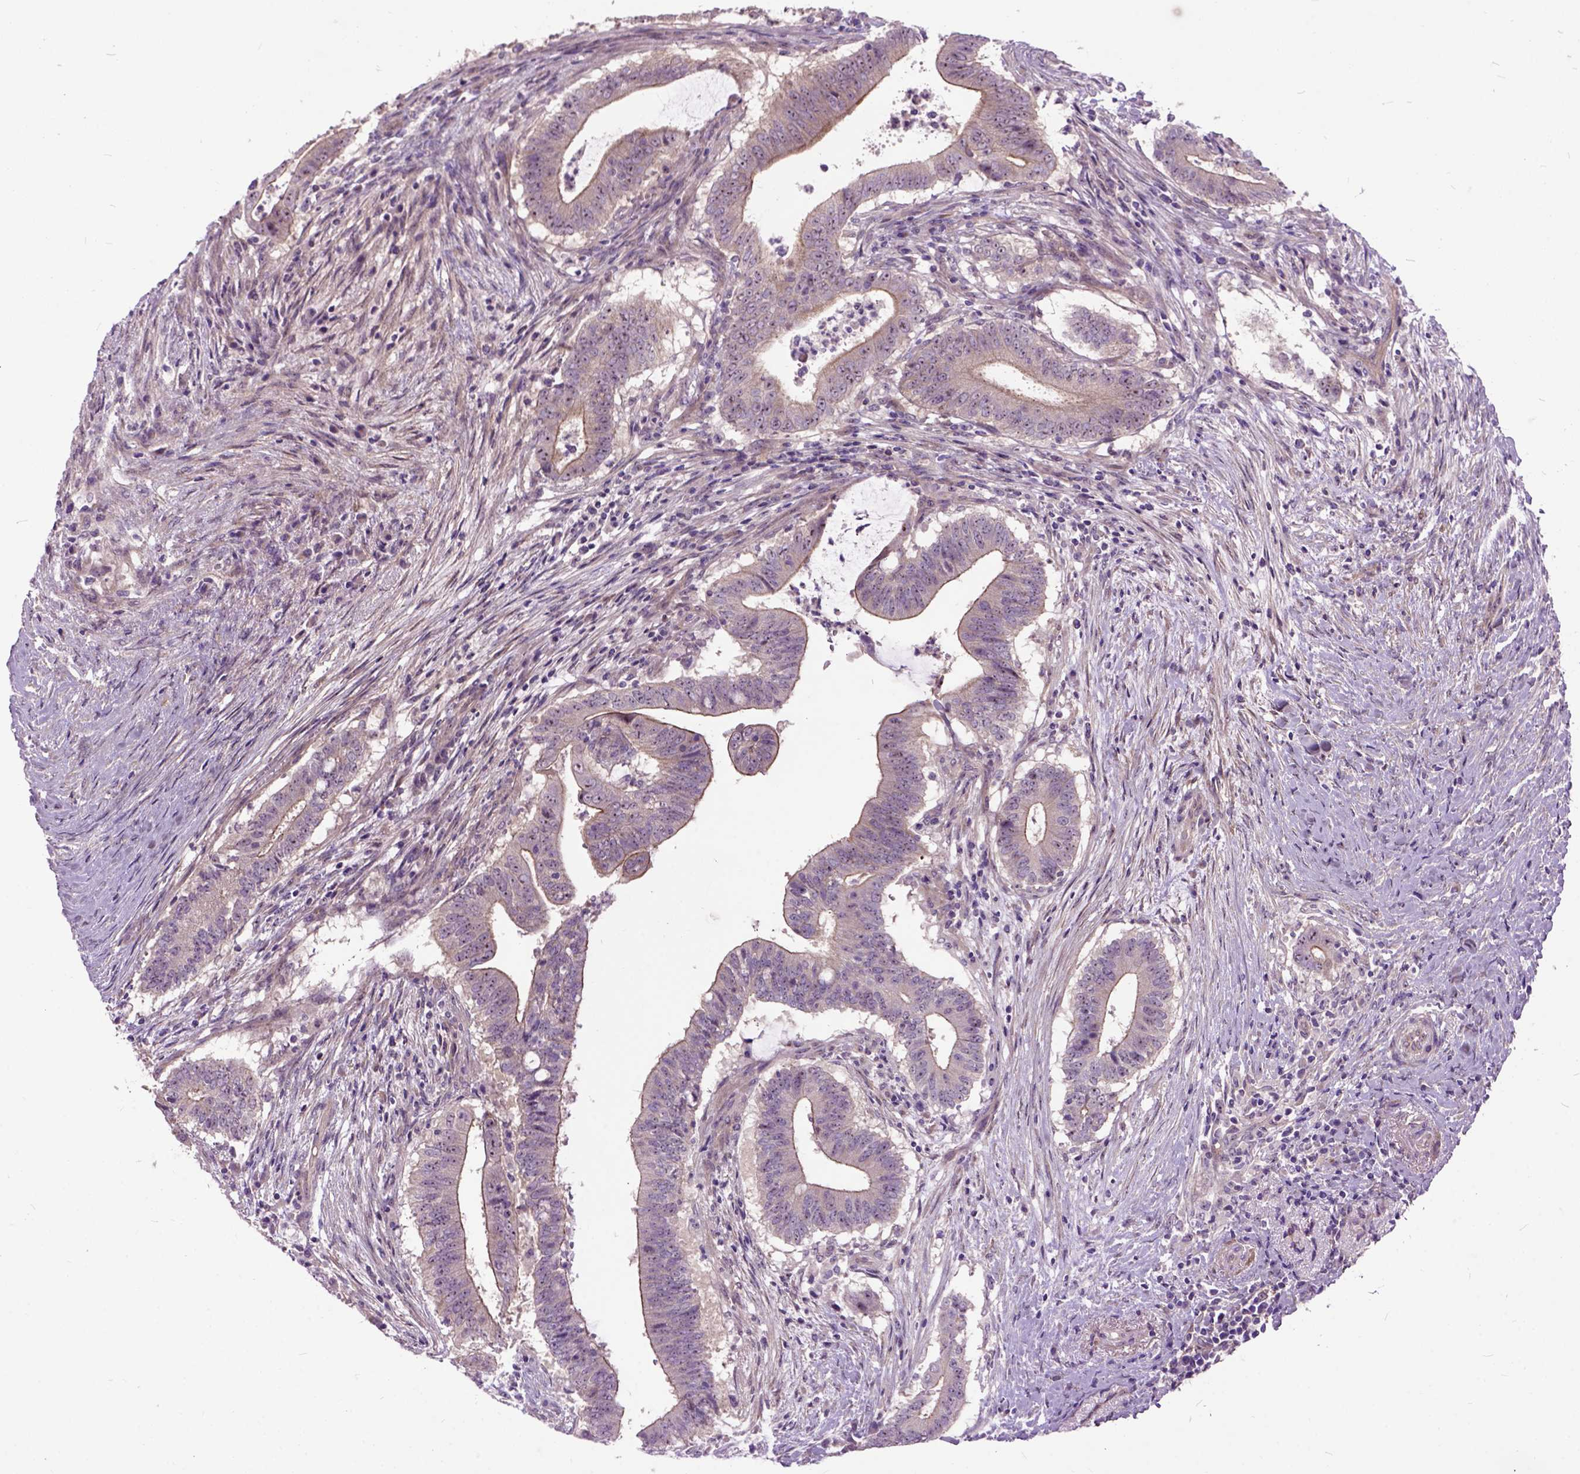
{"staining": {"intensity": "moderate", "quantity": "25%-75%", "location": "cytoplasmic/membranous"}, "tissue": "colorectal cancer", "cell_type": "Tumor cells", "image_type": "cancer", "snomed": [{"axis": "morphology", "description": "Adenocarcinoma, NOS"}, {"axis": "topography", "description": "Colon"}], "caption": "Protein staining exhibits moderate cytoplasmic/membranous expression in about 25%-75% of tumor cells in colorectal cancer.", "gene": "MAPT", "patient": {"sex": "female", "age": 43}}